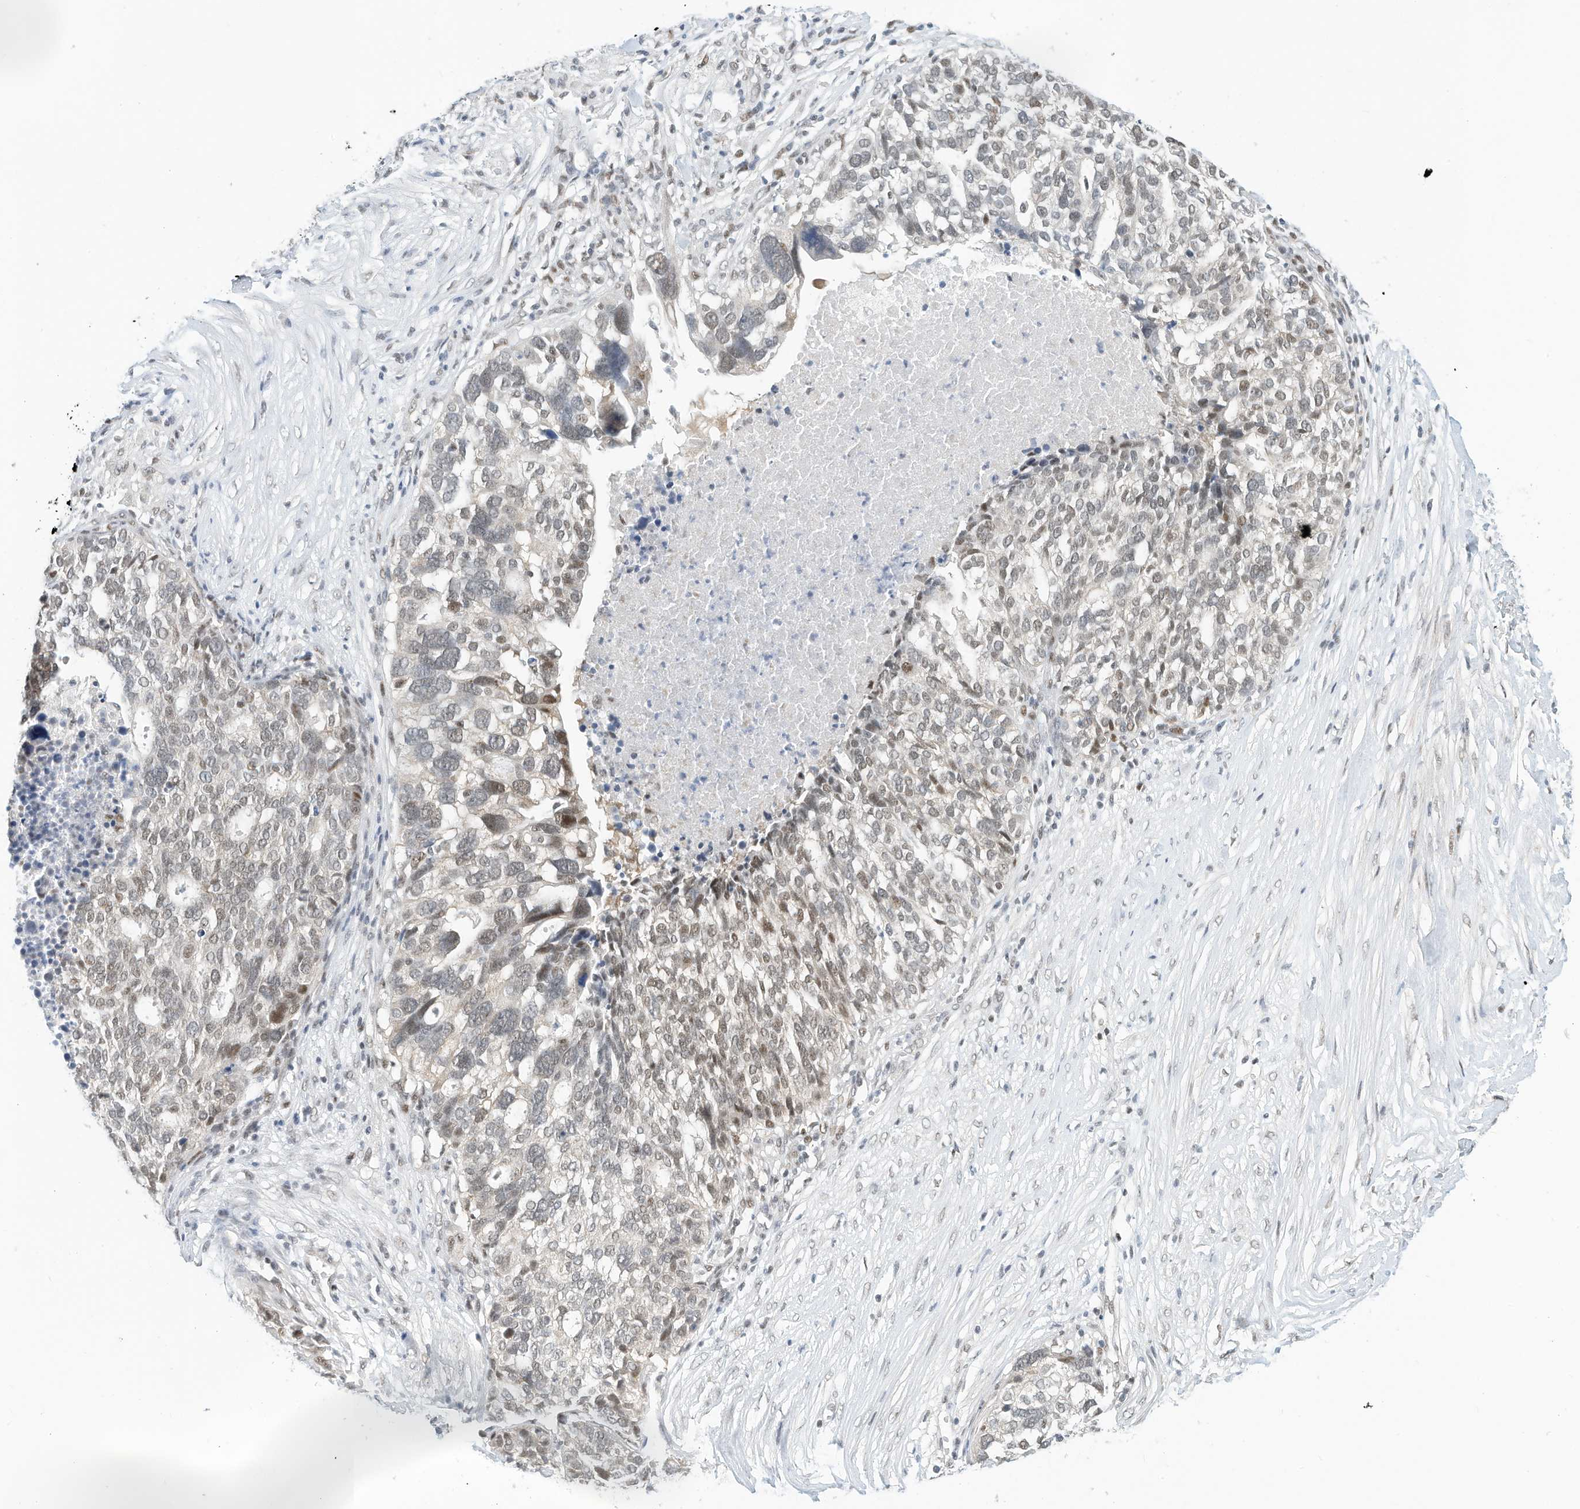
{"staining": {"intensity": "weak", "quantity": "25%-75%", "location": "nuclear"}, "tissue": "ovarian cancer", "cell_type": "Tumor cells", "image_type": "cancer", "snomed": [{"axis": "morphology", "description": "Cystadenocarcinoma, serous, NOS"}, {"axis": "topography", "description": "Ovary"}], "caption": "An IHC photomicrograph of tumor tissue is shown. Protein staining in brown highlights weak nuclear positivity in ovarian serous cystadenocarcinoma within tumor cells.", "gene": "OGT", "patient": {"sex": "female", "age": 59}}